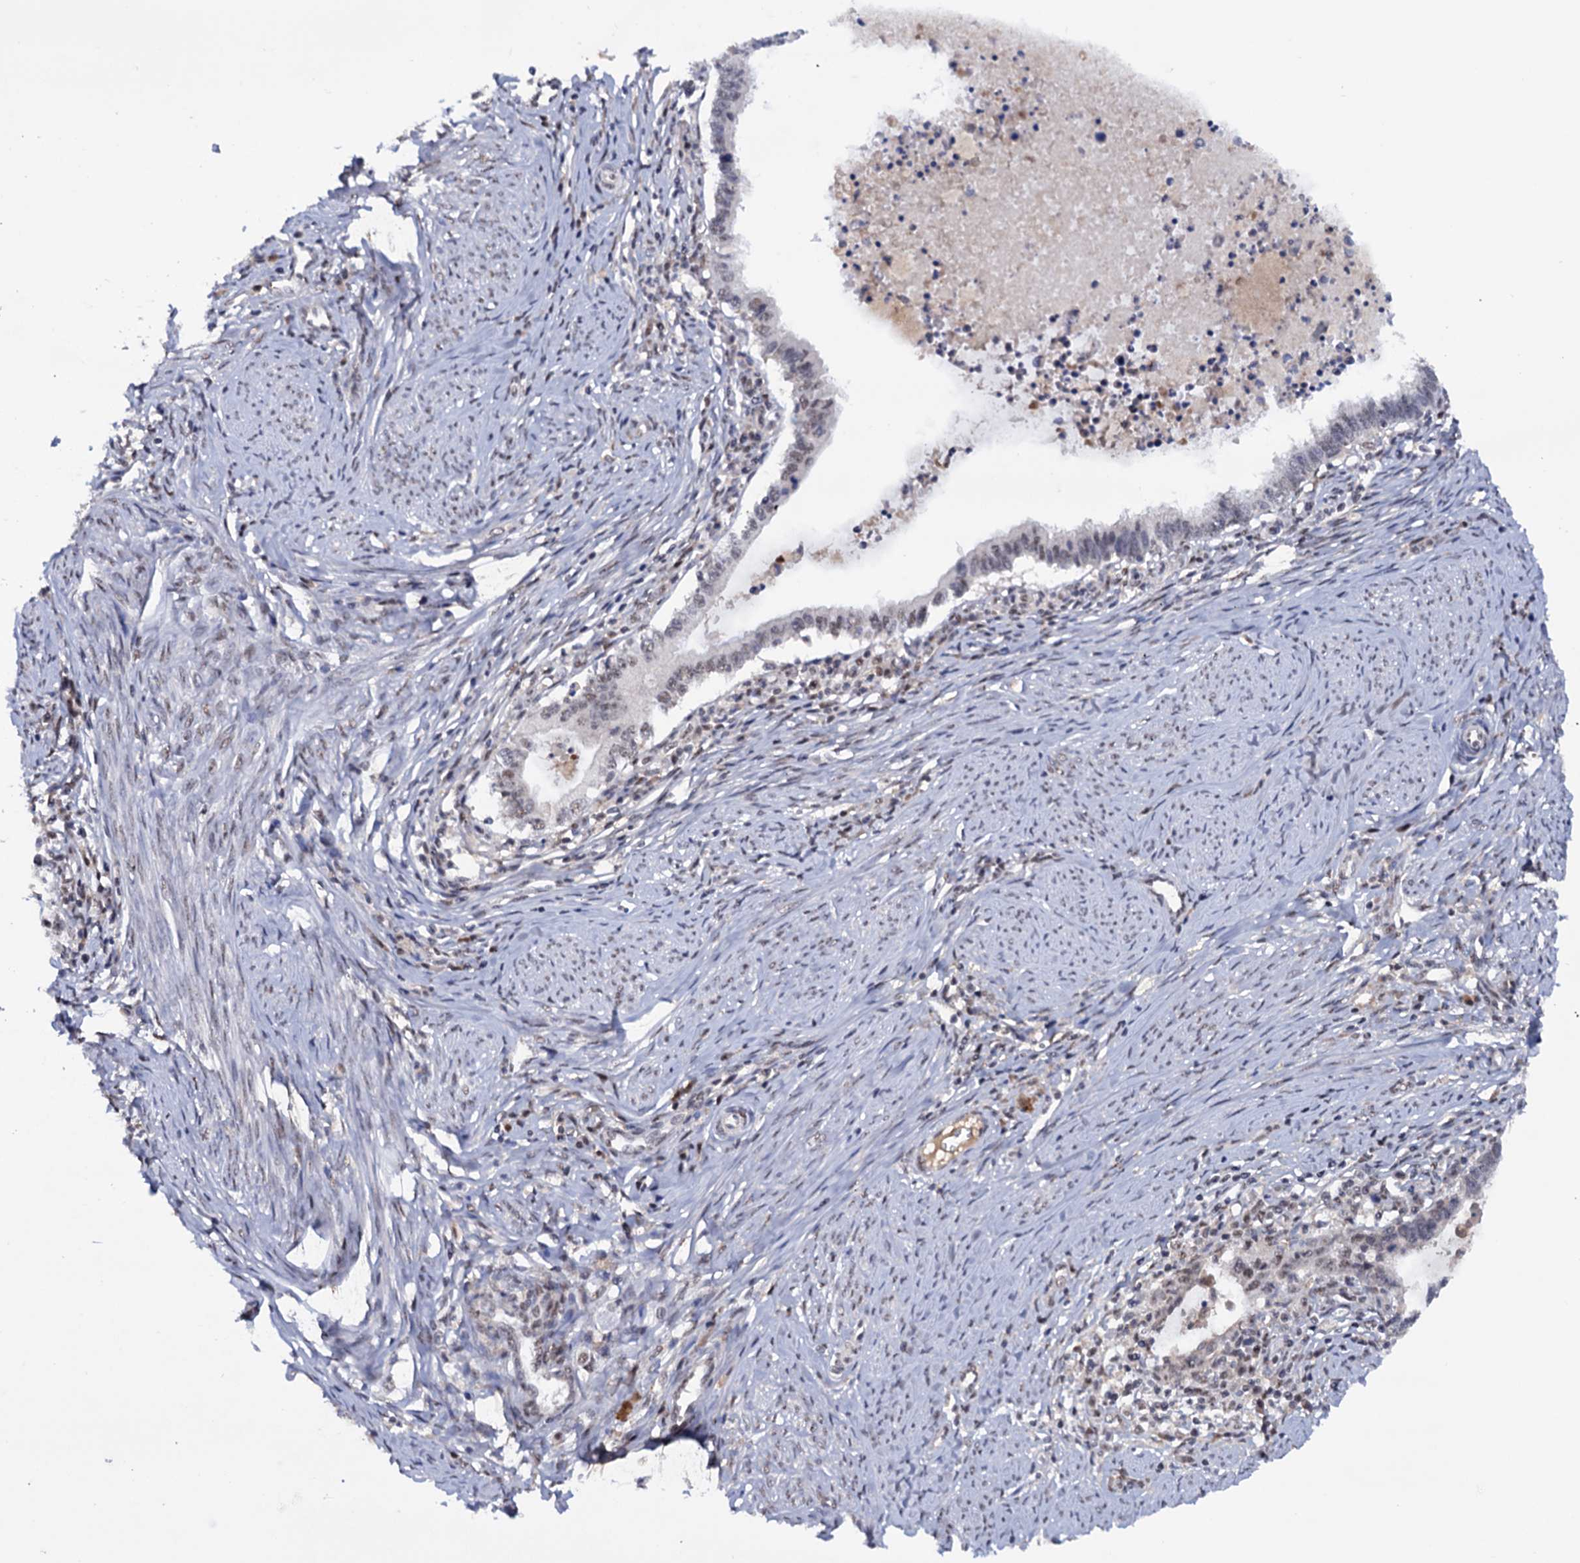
{"staining": {"intensity": "weak", "quantity": "<25%", "location": "nuclear"}, "tissue": "cervical cancer", "cell_type": "Tumor cells", "image_type": "cancer", "snomed": [{"axis": "morphology", "description": "Adenocarcinoma, NOS"}, {"axis": "topography", "description": "Cervix"}], "caption": "Tumor cells show no significant protein expression in cervical adenocarcinoma.", "gene": "TBC1D12", "patient": {"sex": "female", "age": 36}}